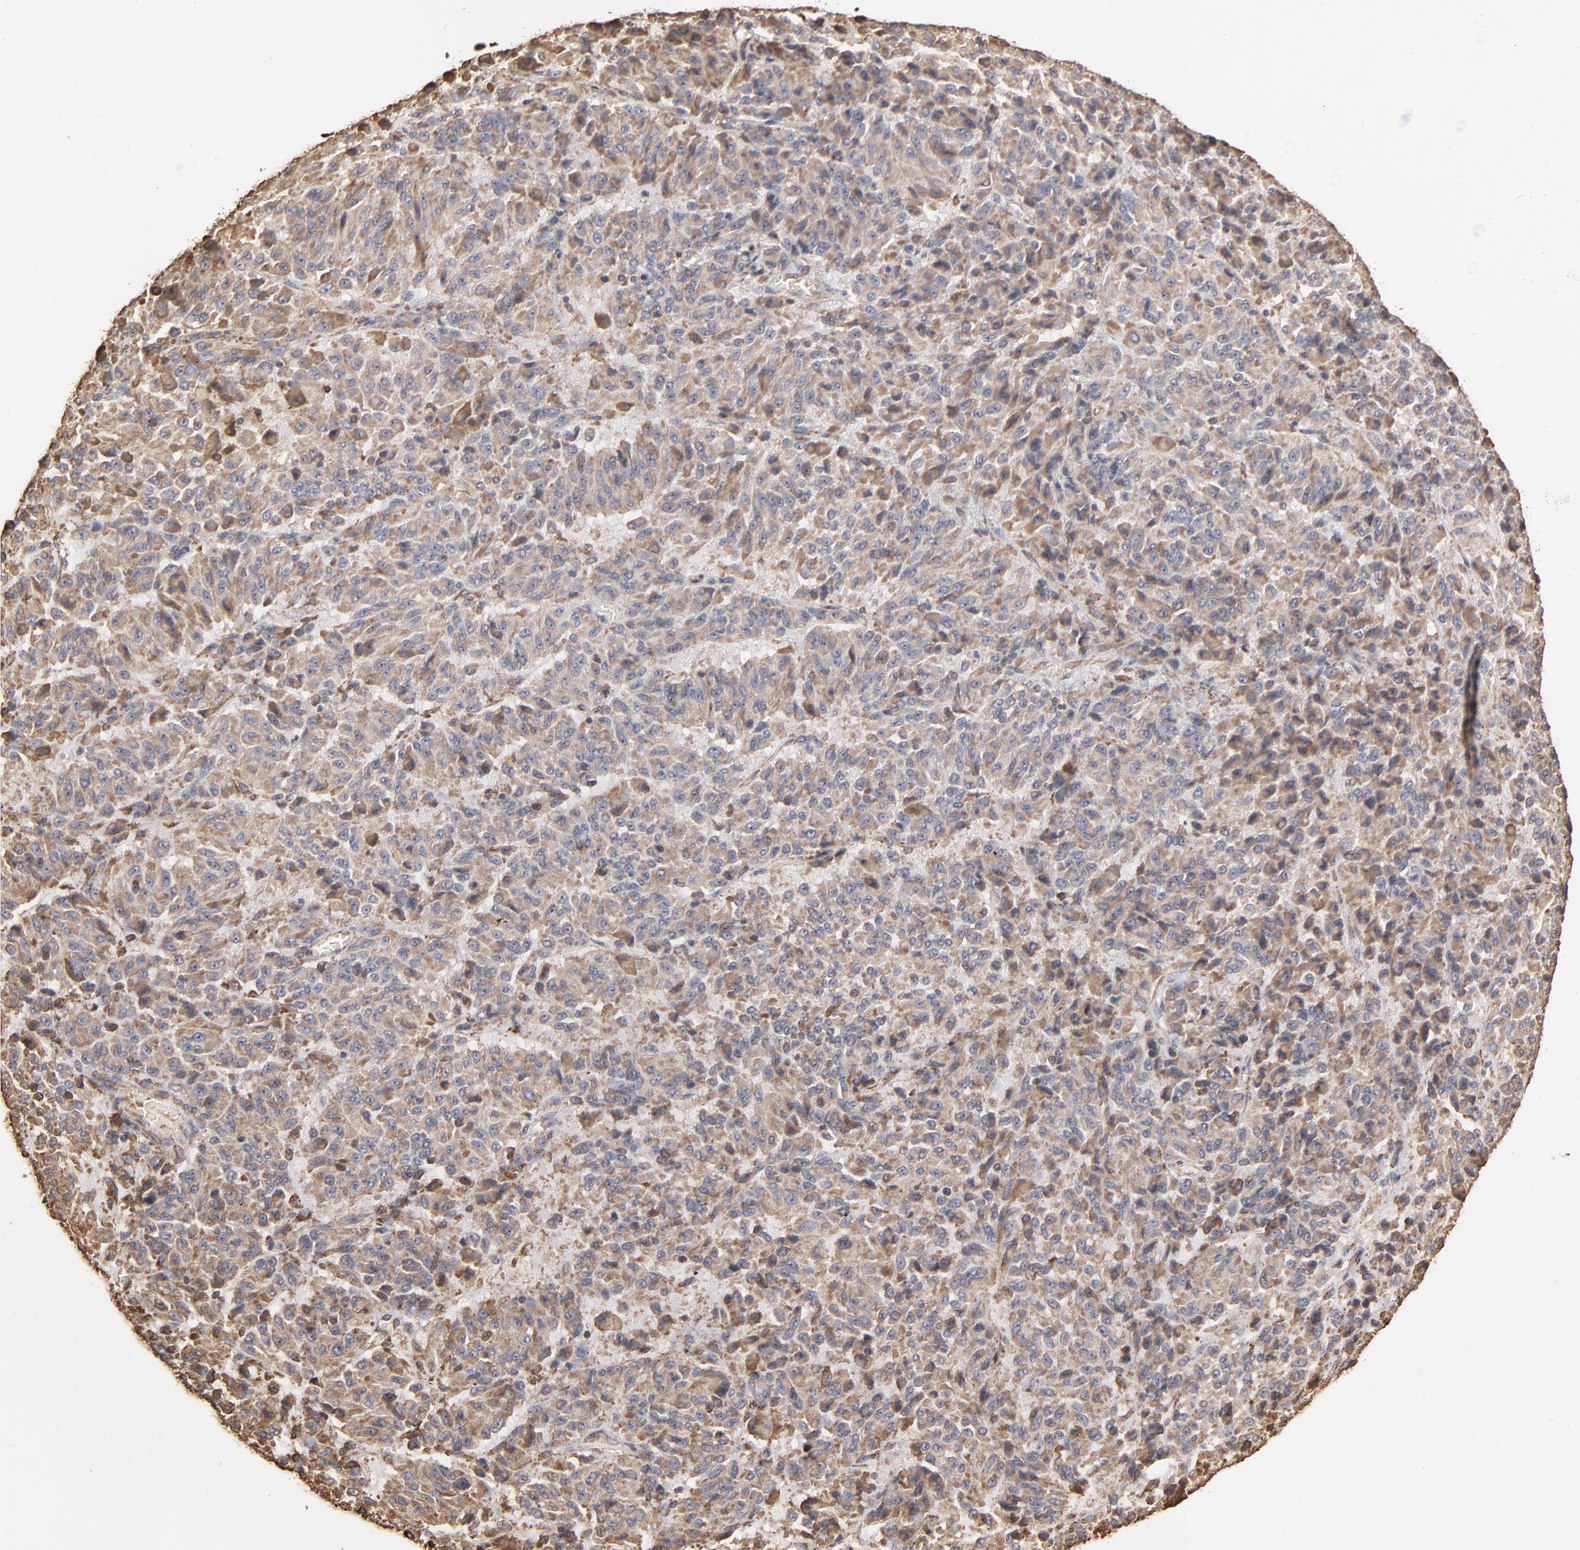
{"staining": {"intensity": "moderate", "quantity": ">75%", "location": "cytoplasmic/membranous"}, "tissue": "melanoma", "cell_type": "Tumor cells", "image_type": "cancer", "snomed": [{"axis": "morphology", "description": "Malignant melanoma, Metastatic site"}, {"axis": "topography", "description": "Lung"}], "caption": "This micrograph reveals immunohistochemistry staining of human melanoma, with medium moderate cytoplasmic/membranous expression in approximately >75% of tumor cells.", "gene": "PDIA3", "patient": {"sex": "male", "age": 64}}